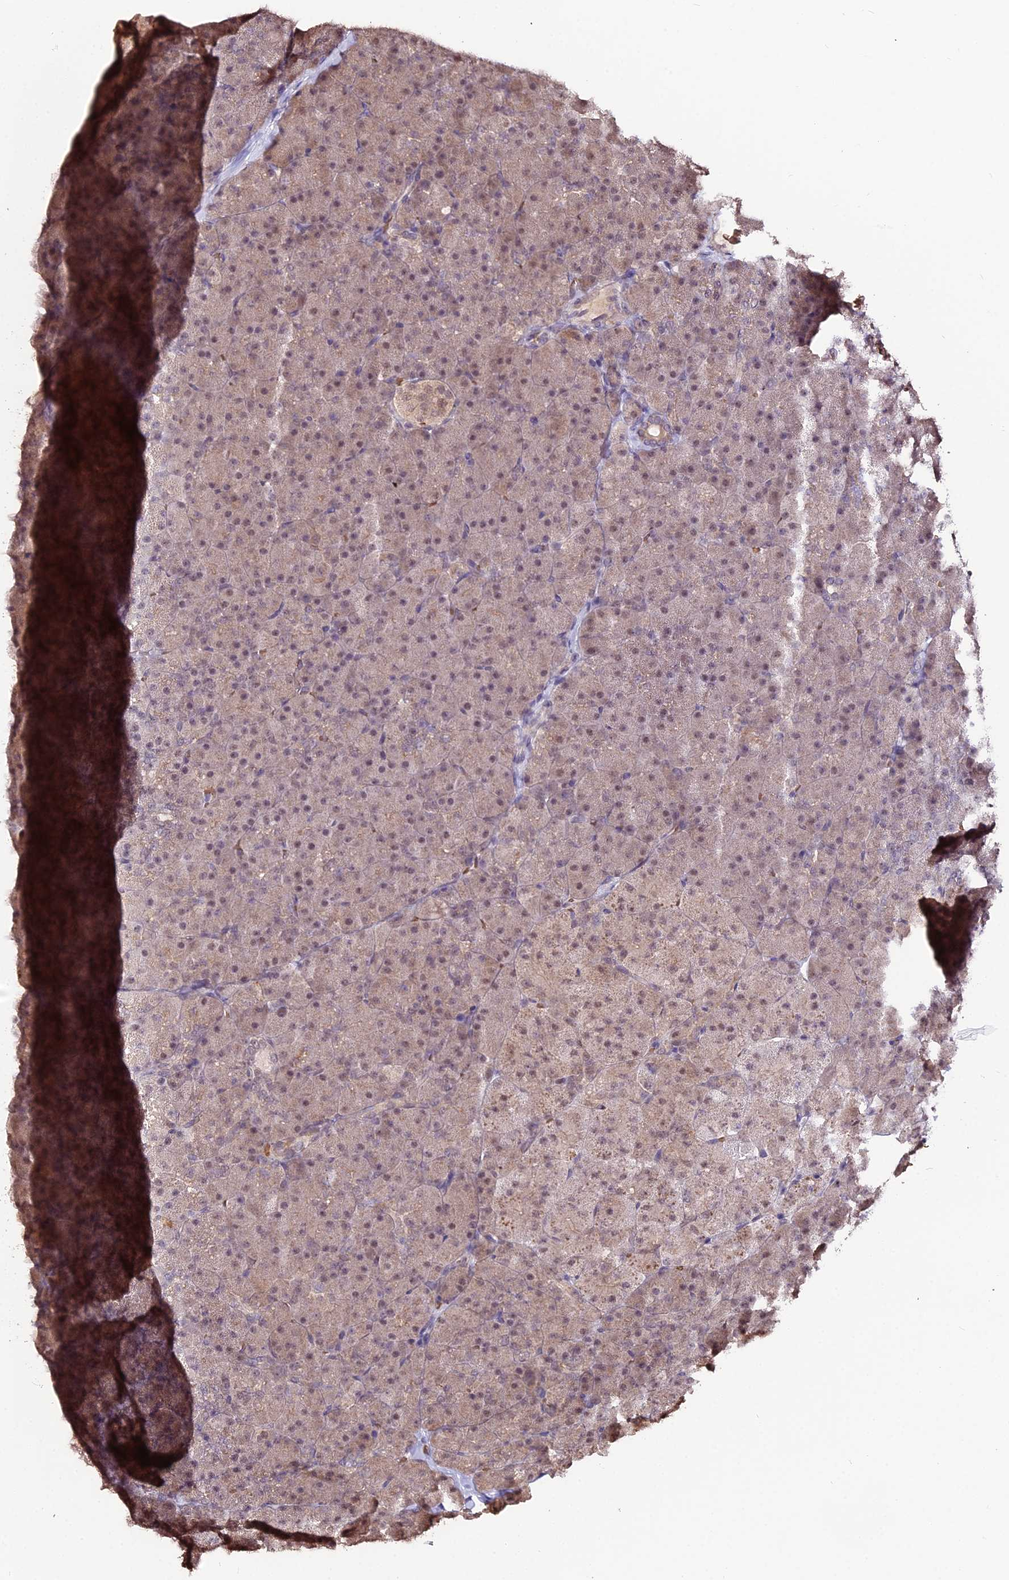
{"staining": {"intensity": "weak", "quantity": "25%-75%", "location": "cytoplasmic/membranous,nuclear"}, "tissue": "pancreas", "cell_type": "Exocrine glandular cells", "image_type": "normal", "snomed": [{"axis": "morphology", "description": "Normal tissue, NOS"}, {"axis": "topography", "description": "Pancreas"}], "caption": "Immunohistochemistry image of unremarkable pancreas: human pancreas stained using immunohistochemistry (IHC) demonstrates low levels of weak protein expression localized specifically in the cytoplasmic/membranous,nuclear of exocrine glandular cells, appearing as a cytoplasmic/membranous,nuclear brown color.", "gene": "ZDBF2", "patient": {"sex": "male", "age": 36}}